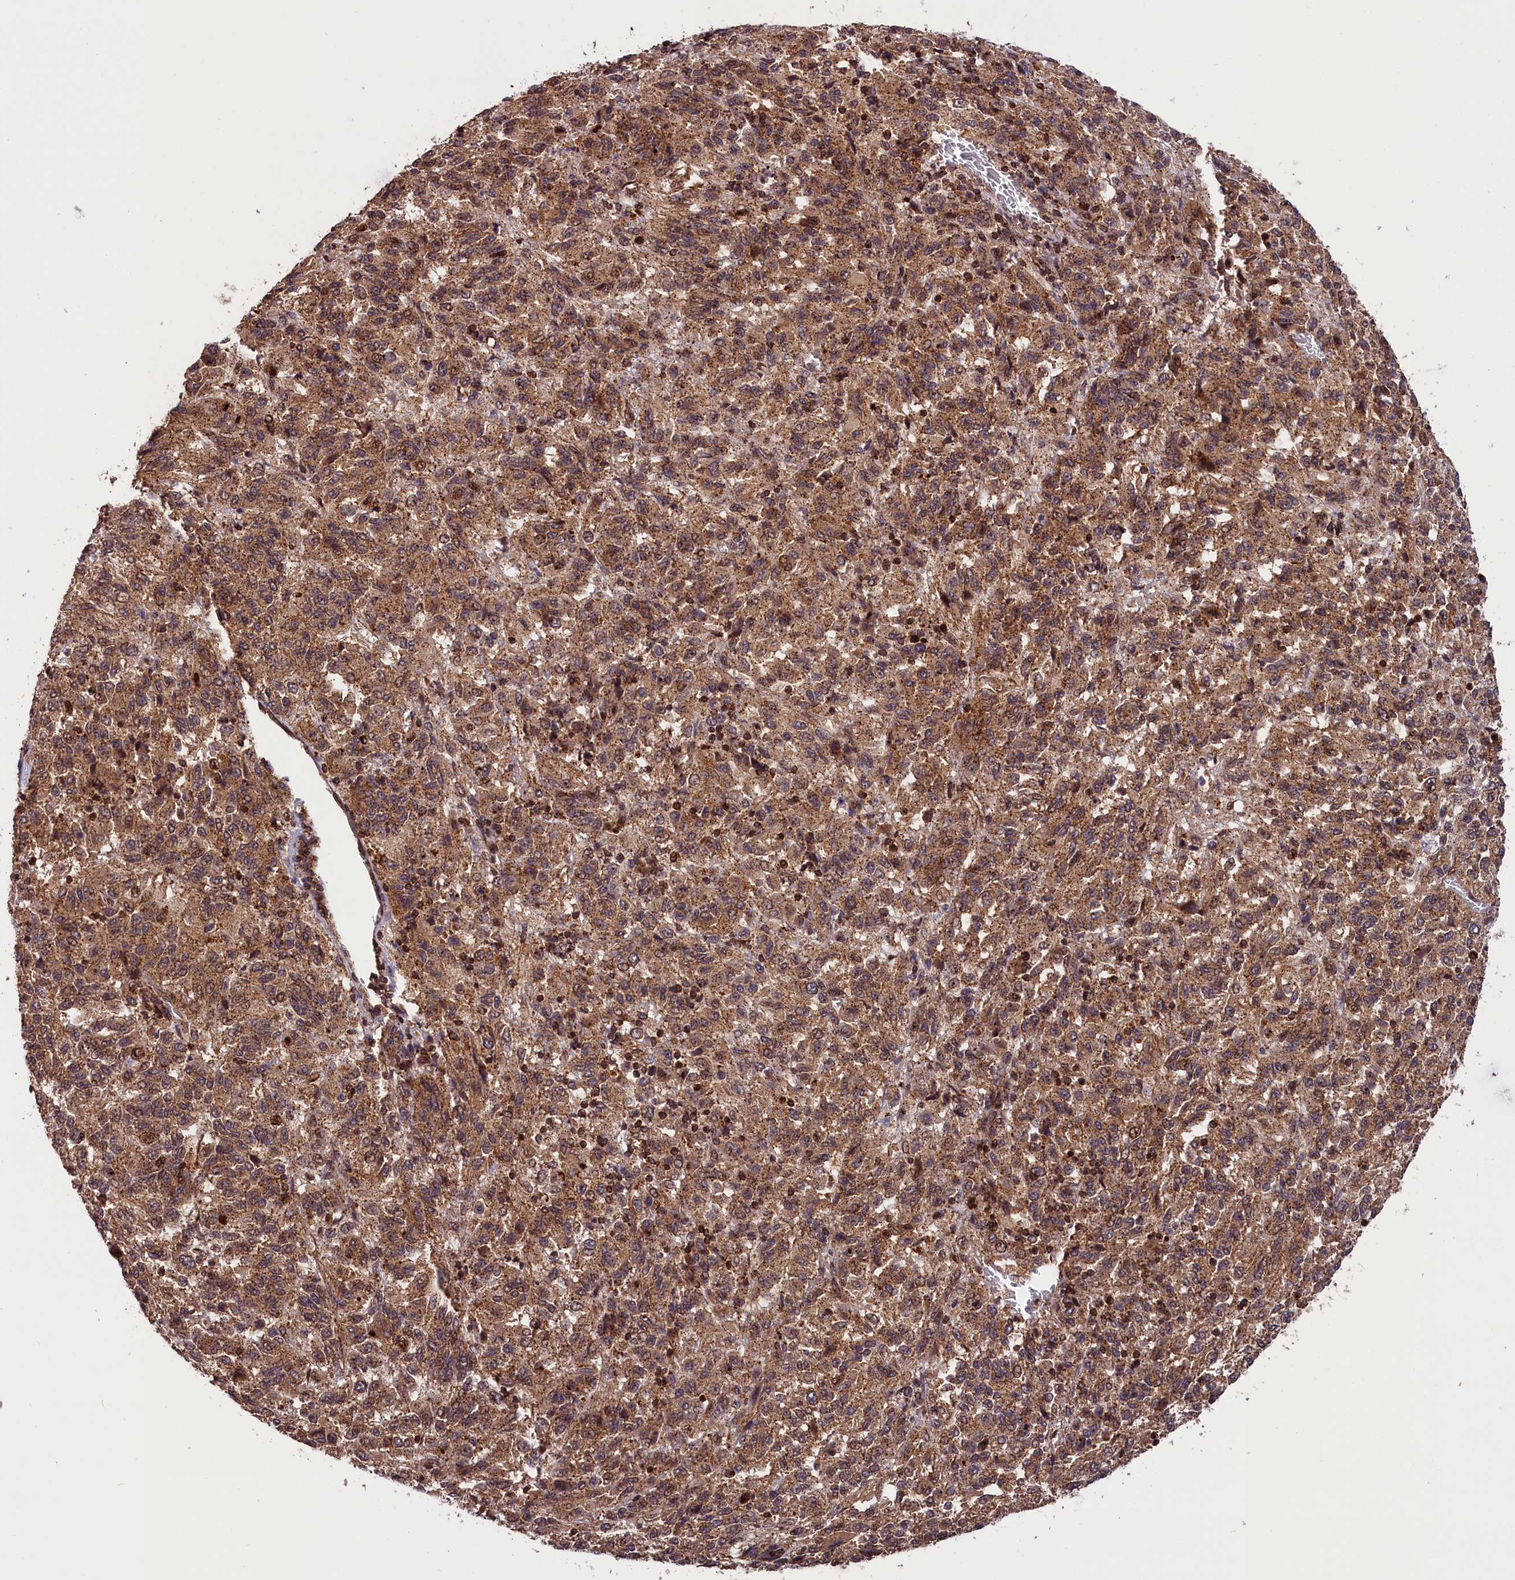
{"staining": {"intensity": "moderate", "quantity": ">75%", "location": "cytoplasmic/membranous"}, "tissue": "melanoma", "cell_type": "Tumor cells", "image_type": "cancer", "snomed": [{"axis": "morphology", "description": "Malignant melanoma, Metastatic site"}, {"axis": "topography", "description": "Lung"}], "caption": "The photomicrograph exhibits staining of malignant melanoma (metastatic site), revealing moderate cytoplasmic/membranous protein expression (brown color) within tumor cells.", "gene": "IST1", "patient": {"sex": "male", "age": 64}}